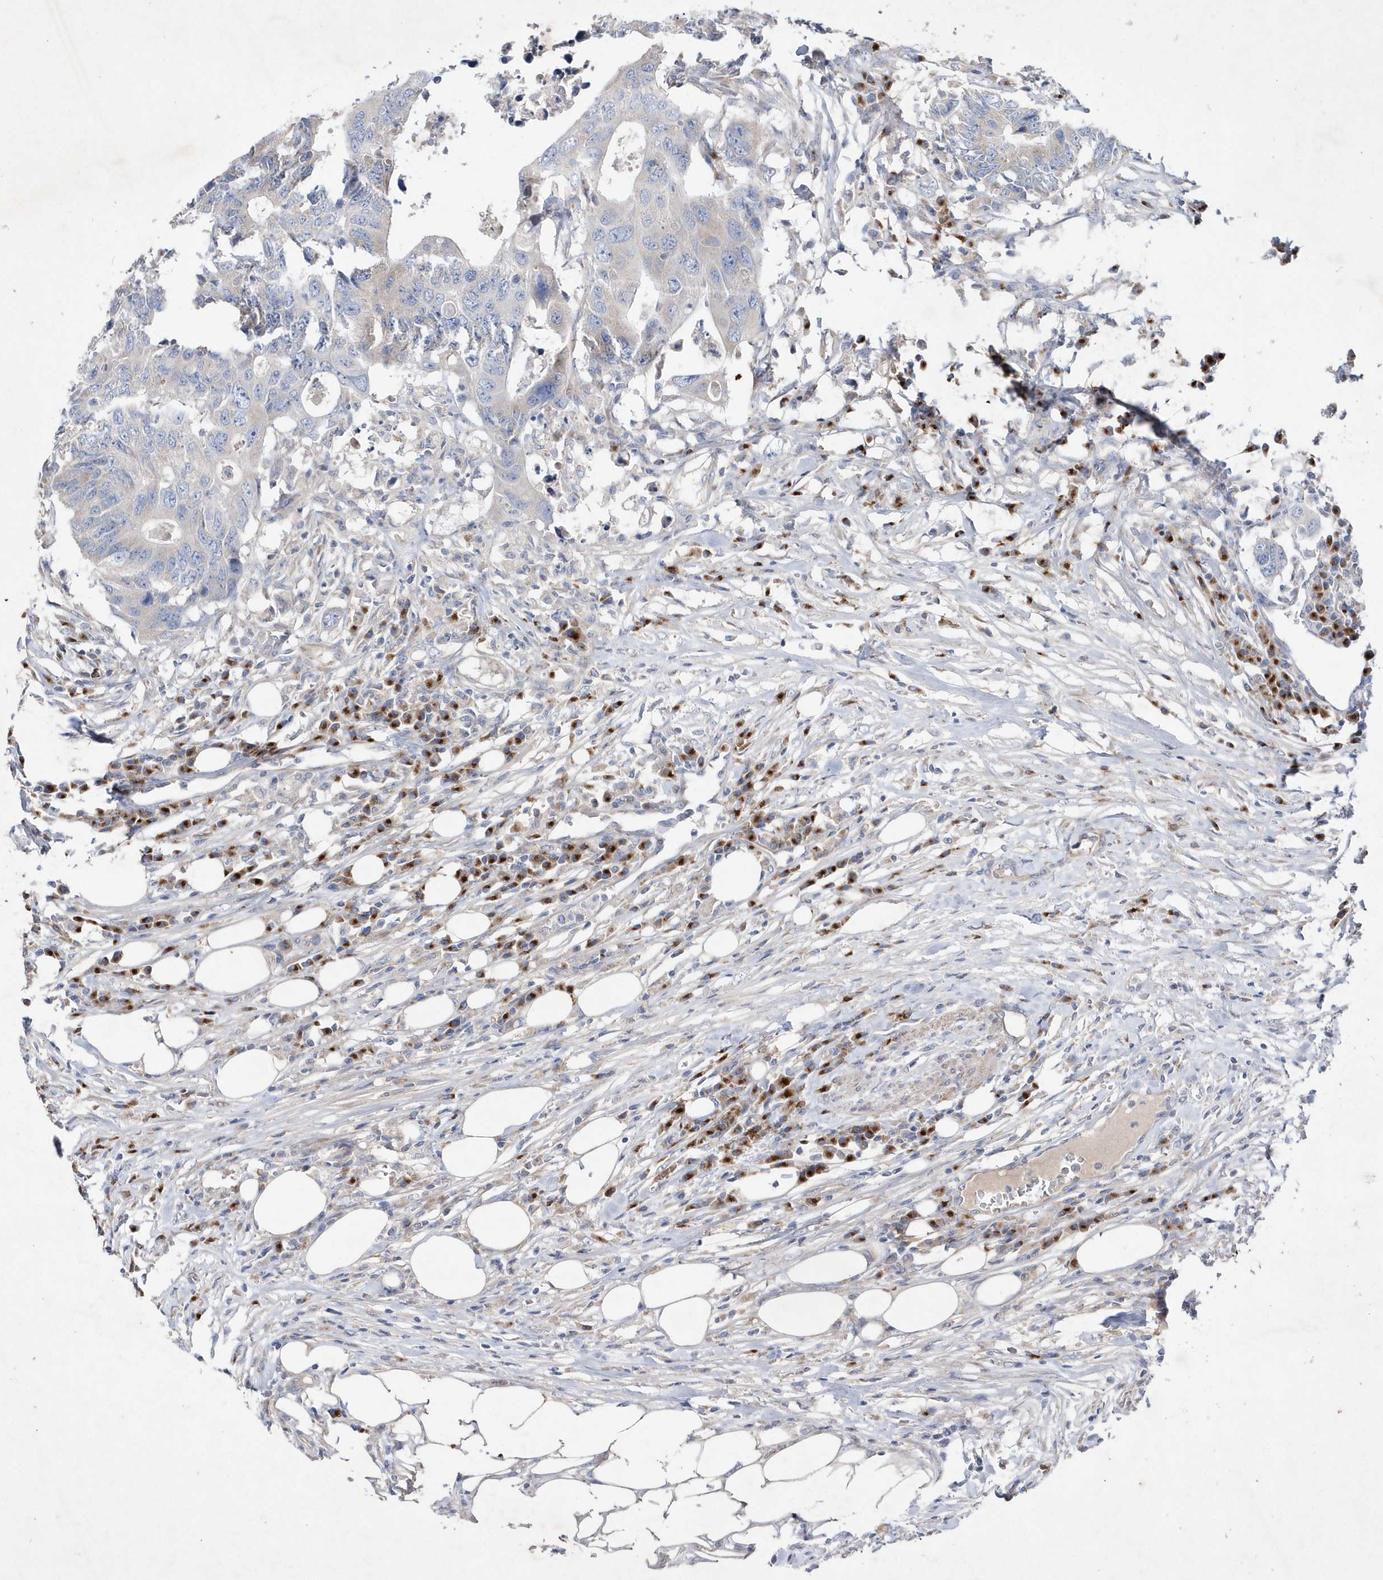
{"staining": {"intensity": "negative", "quantity": "none", "location": "none"}, "tissue": "colorectal cancer", "cell_type": "Tumor cells", "image_type": "cancer", "snomed": [{"axis": "morphology", "description": "Adenocarcinoma, NOS"}, {"axis": "topography", "description": "Colon"}], "caption": "Immunohistochemistry (IHC) of colorectal cancer (adenocarcinoma) displays no expression in tumor cells.", "gene": "METTL8", "patient": {"sex": "male", "age": 71}}